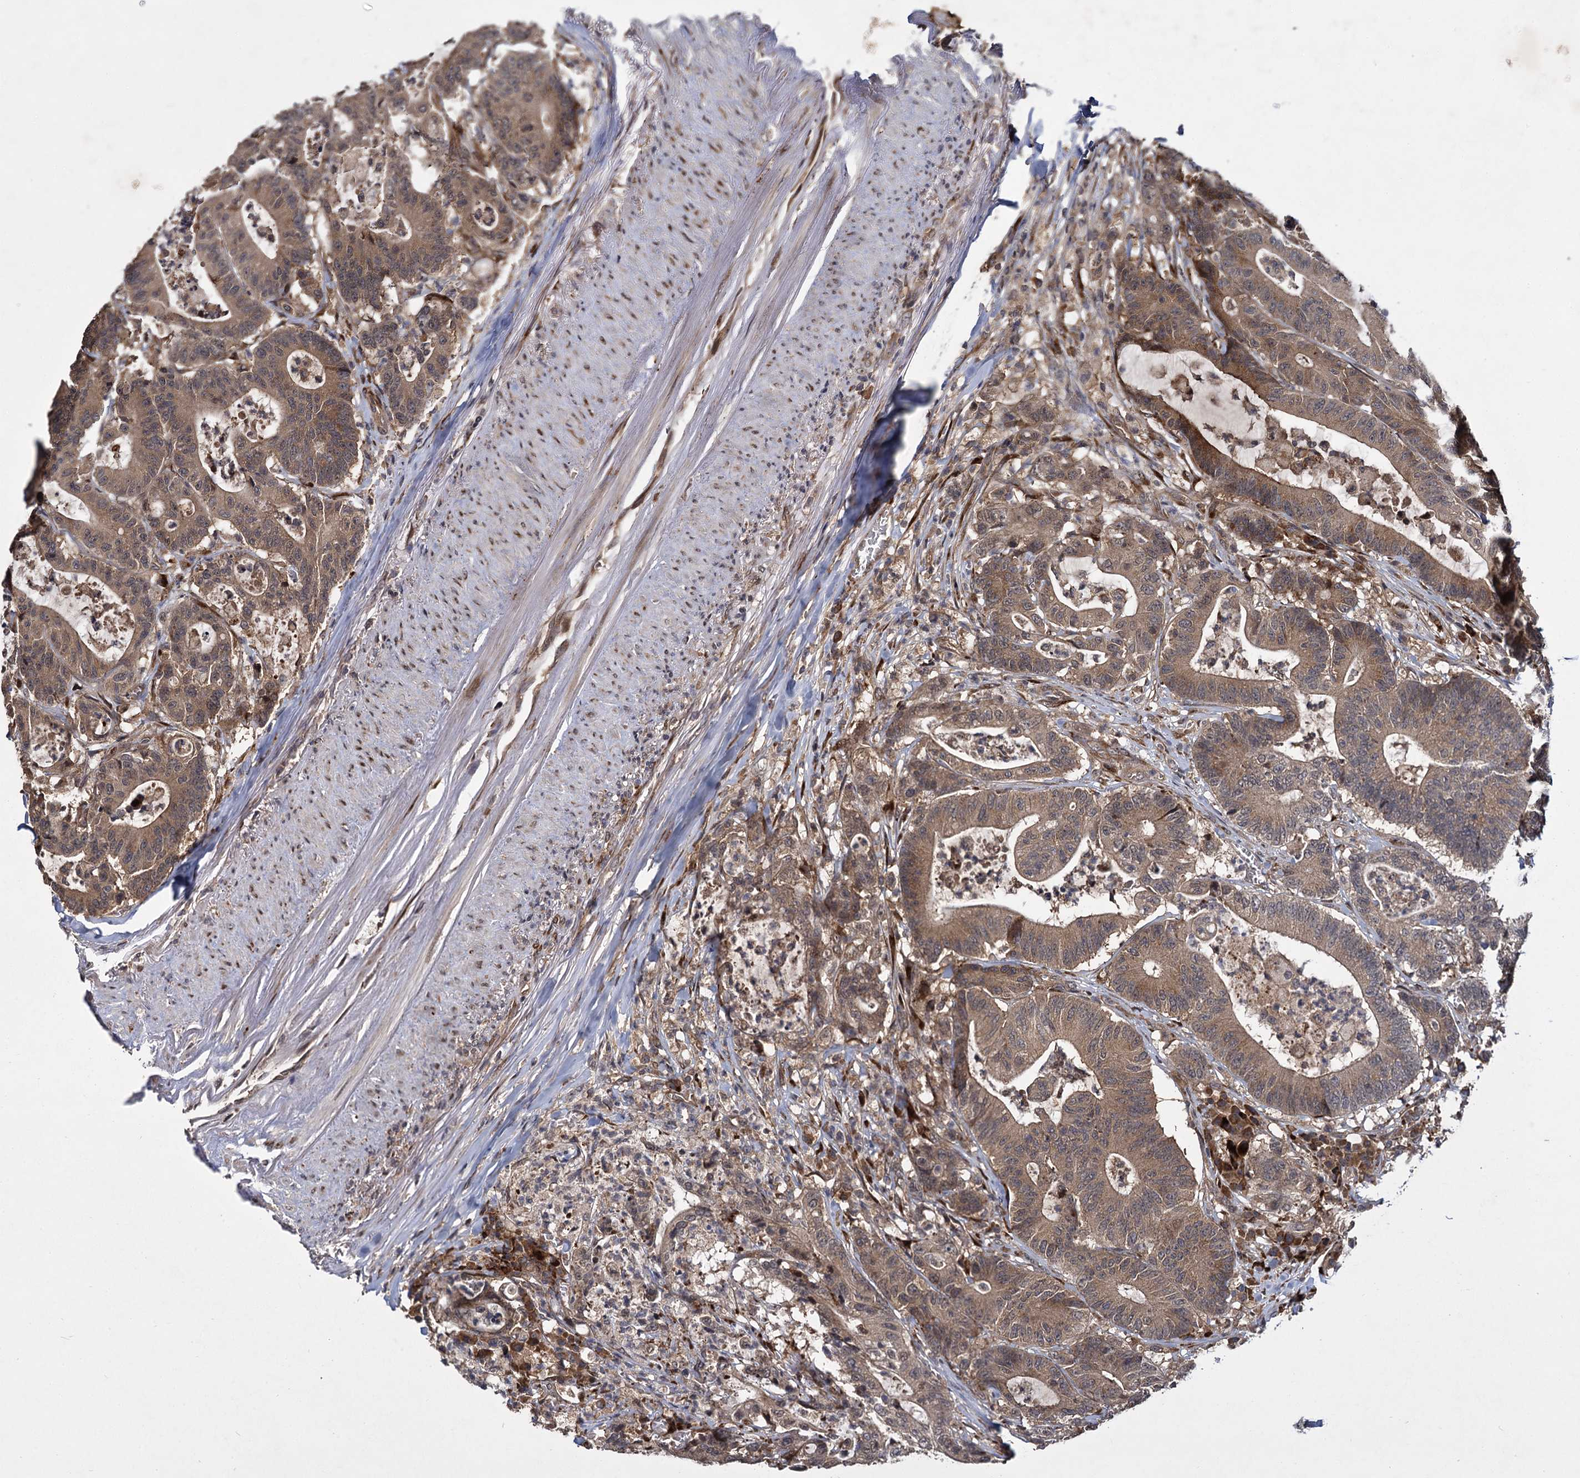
{"staining": {"intensity": "moderate", "quantity": ">75%", "location": "cytoplasmic/membranous"}, "tissue": "colorectal cancer", "cell_type": "Tumor cells", "image_type": "cancer", "snomed": [{"axis": "morphology", "description": "Adenocarcinoma, NOS"}, {"axis": "topography", "description": "Colon"}], "caption": "IHC histopathology image of human colorectal adenocarcinoma stained for a protein (brown), which exhibits medium levels of moderate cytoplasmic/membranous positivity in approximately >75% of tumor cells.", "gene": "INPPL1", "patient": {"sex": "female", "age": 84}}